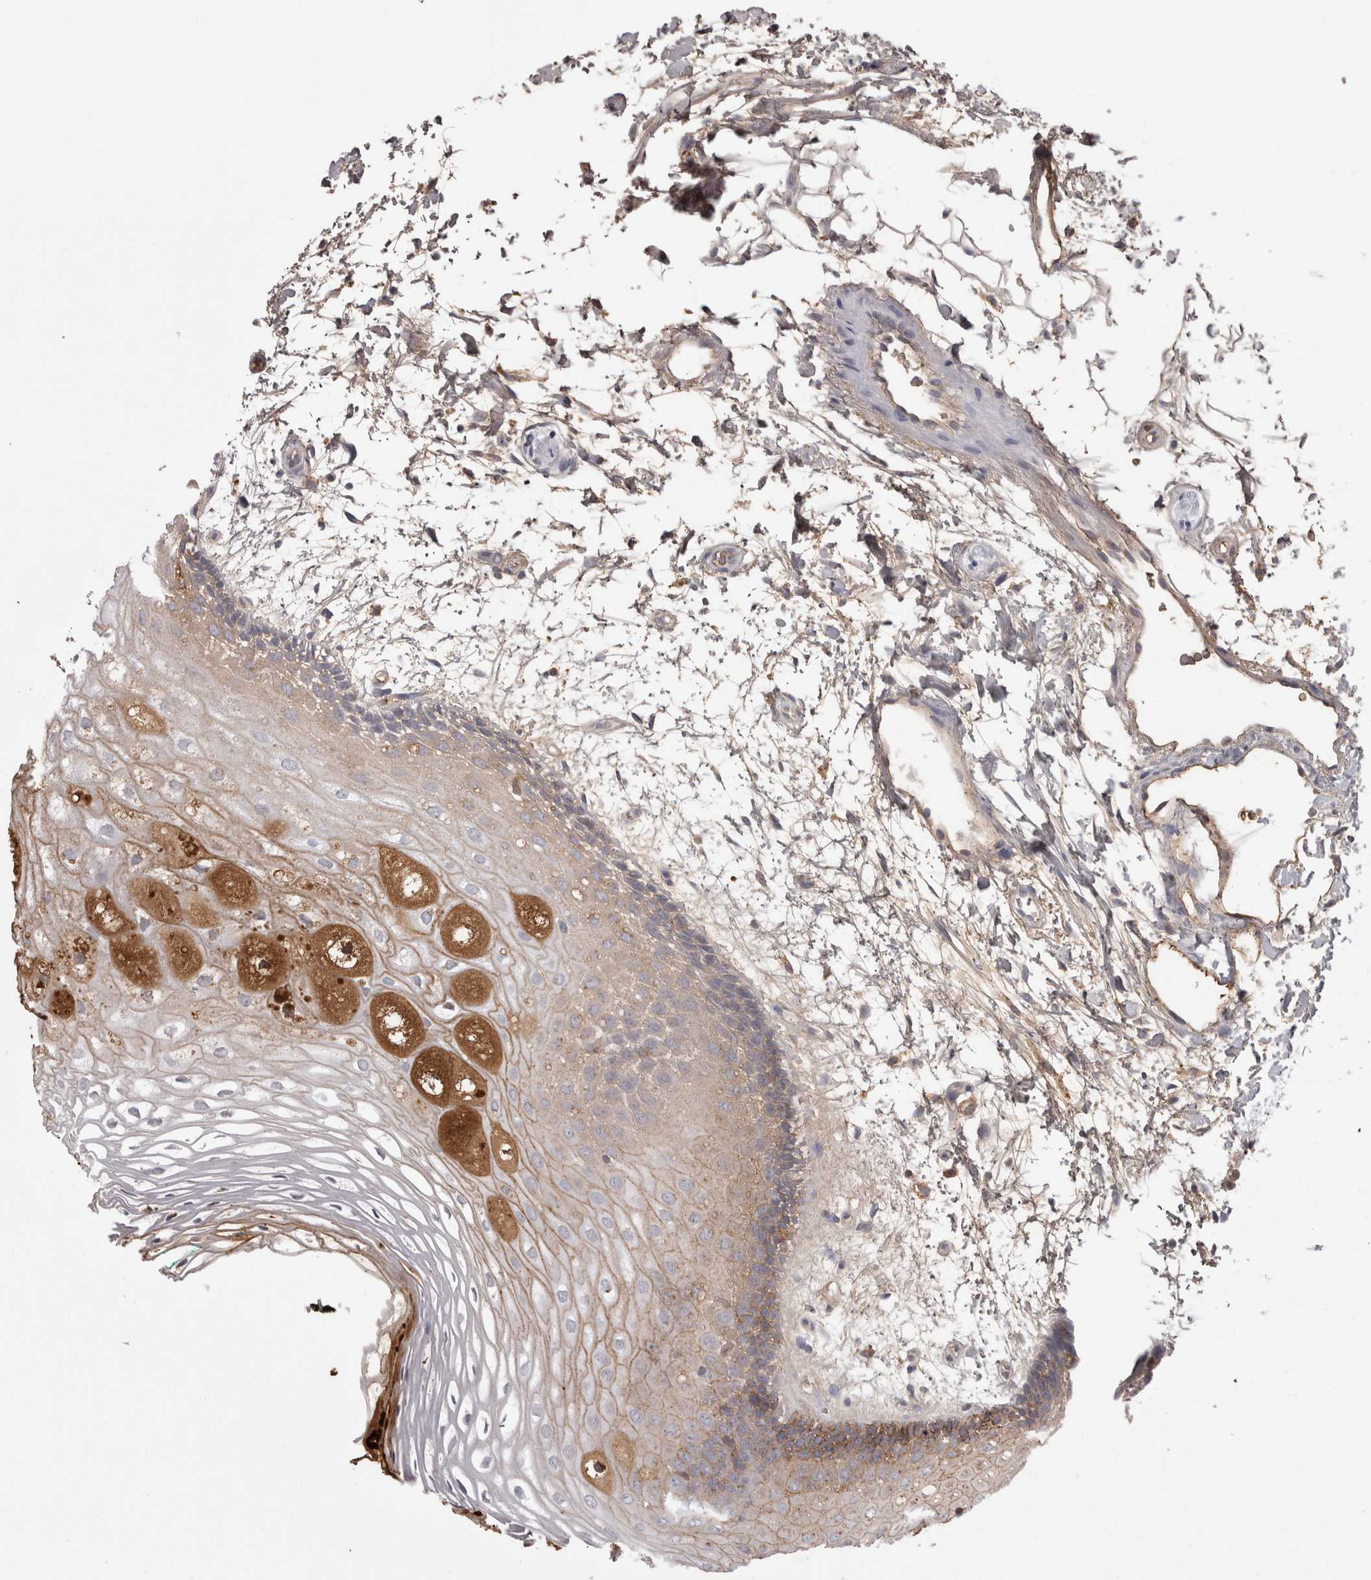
{"staining": {"intensity": "moderate", "quantity": "<25%", "location": "cytoplasmic/membranous"}, "tissue": "oral mucosa", "cell_type": "Squamous epithelial cells", "image_type": "normal", "snomed": [{"axis": "morphology", "description": "Normal tissue, NOS"}, {"axis": "topography", "description": "Skeletal muscle"}, {"axis": "topography", "description": "Oral tissue"}, {"axis": "topography", "description": "Peripheral nerve tissue"}], "caption": "IHC photomicrograph of unremarkable human oral mucosa stained for a protein (brown), which shows low levels of moderate cytoplasmic/membranous positivity in about <25% of squamous epithelial cells.", "gene": "SAA4", "patient": {"sex": "female", "age": 84}}